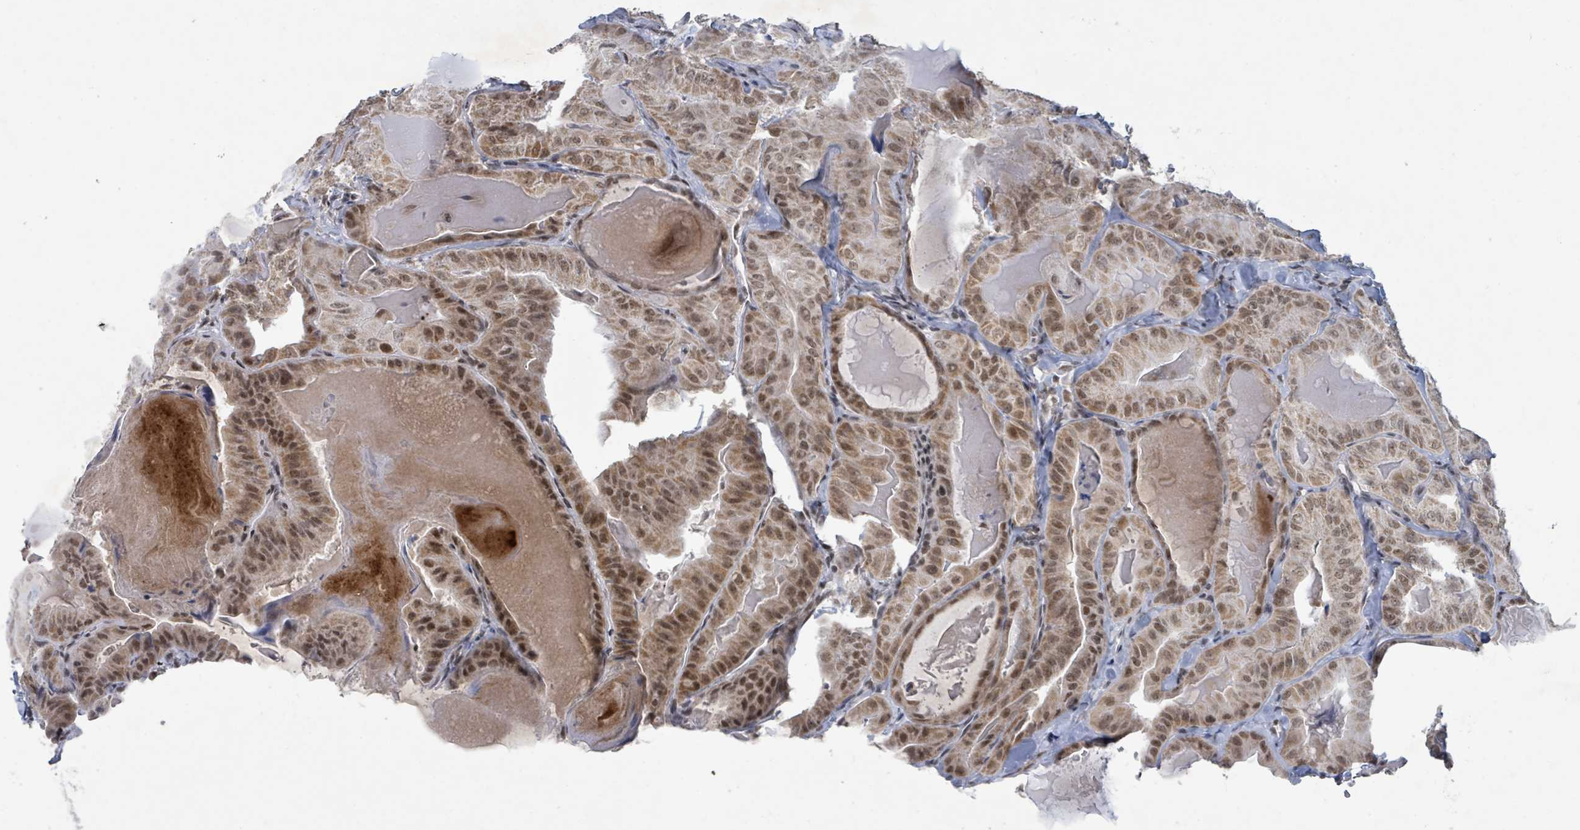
{"staining": {"intensity": "moderate", "quantity": ">75%", "location": "cytoplasmic/membranous,nuclear"}, "tissue": "thyroid cancer", "cell_type": "Tumor cells", "image_type": "cancer", "snomed": [{"axis": "morphology", "description": "Papillary adenocarcinoma, NOS"}, {"axis": "topography", "description": "Thyroid gland"}], "caption": "Moderate cytoplasmic/membranous and nuclear protein positivity is seen in approximately >75% of tumor cells in thyroid cancer.", "gene": "BANP", "patient": {"sex": "female", "age": 68}}